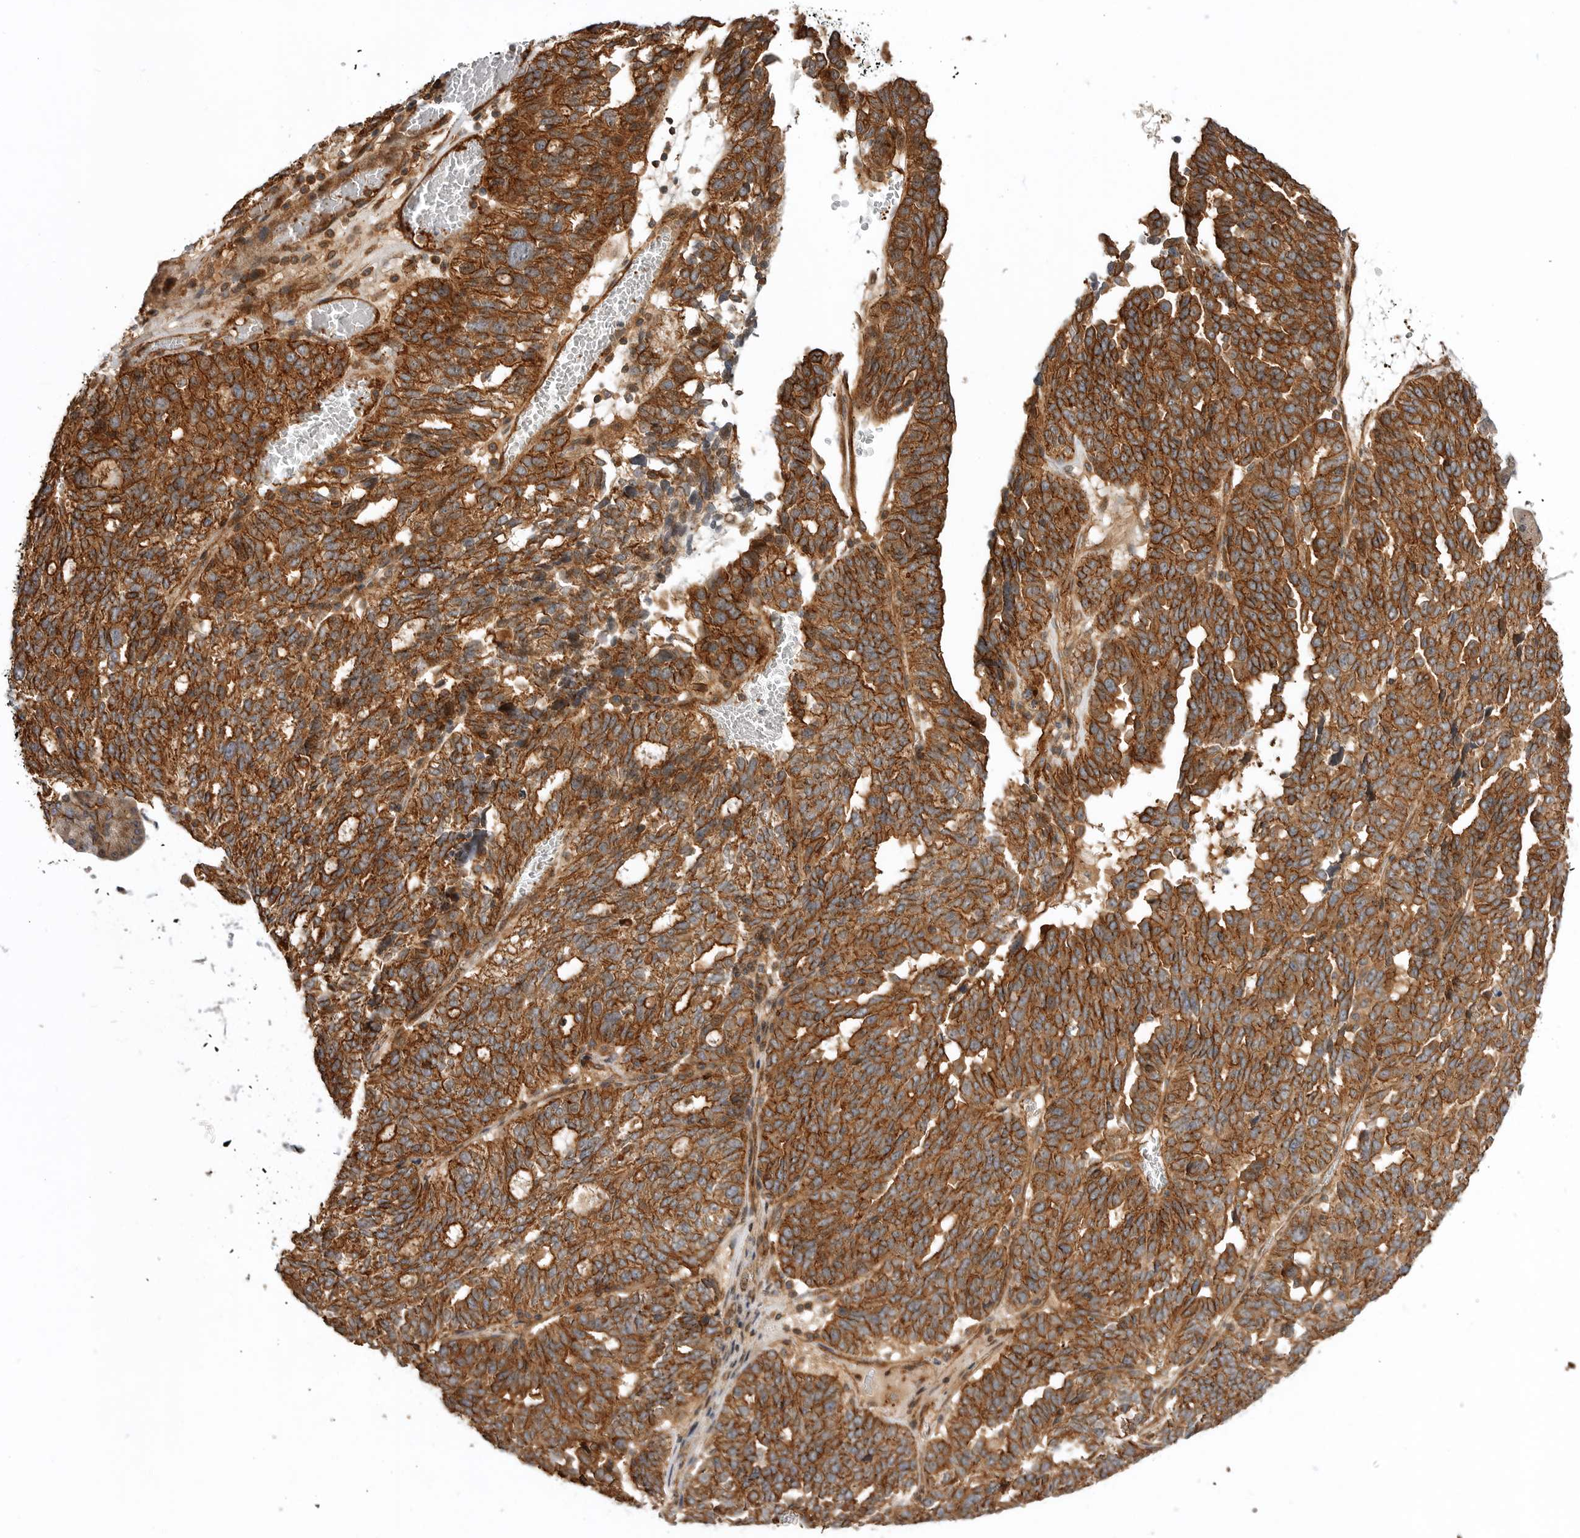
{"staining": {"intensity": "strong", "quantity": ">75%", "location": "cytoplasmic/membranous"}, "tissue": "ovarian cancer", "cell_type": "Tumor cells", "image_type": "cancer", "snomed": [{"axis": "morphology", "description": "Cystadenocarcinoma, serous, NOS"}, {"axis": "topography", "description": "Ovary"}], "caption": "A histopathology image of human ovarian serous cystadenocarcinoma stained for a protein demonstrates strong cytoplasmic/membranous brown staining in tumor cells. Using DAB (3,3'-diaminobenzidine) (brown) and hematoxylin (blue) stains, captured at high magnification using brightfield microscopy.", "gene": "GPATCH2", "patient": {"sex": "female", "age": 59}}